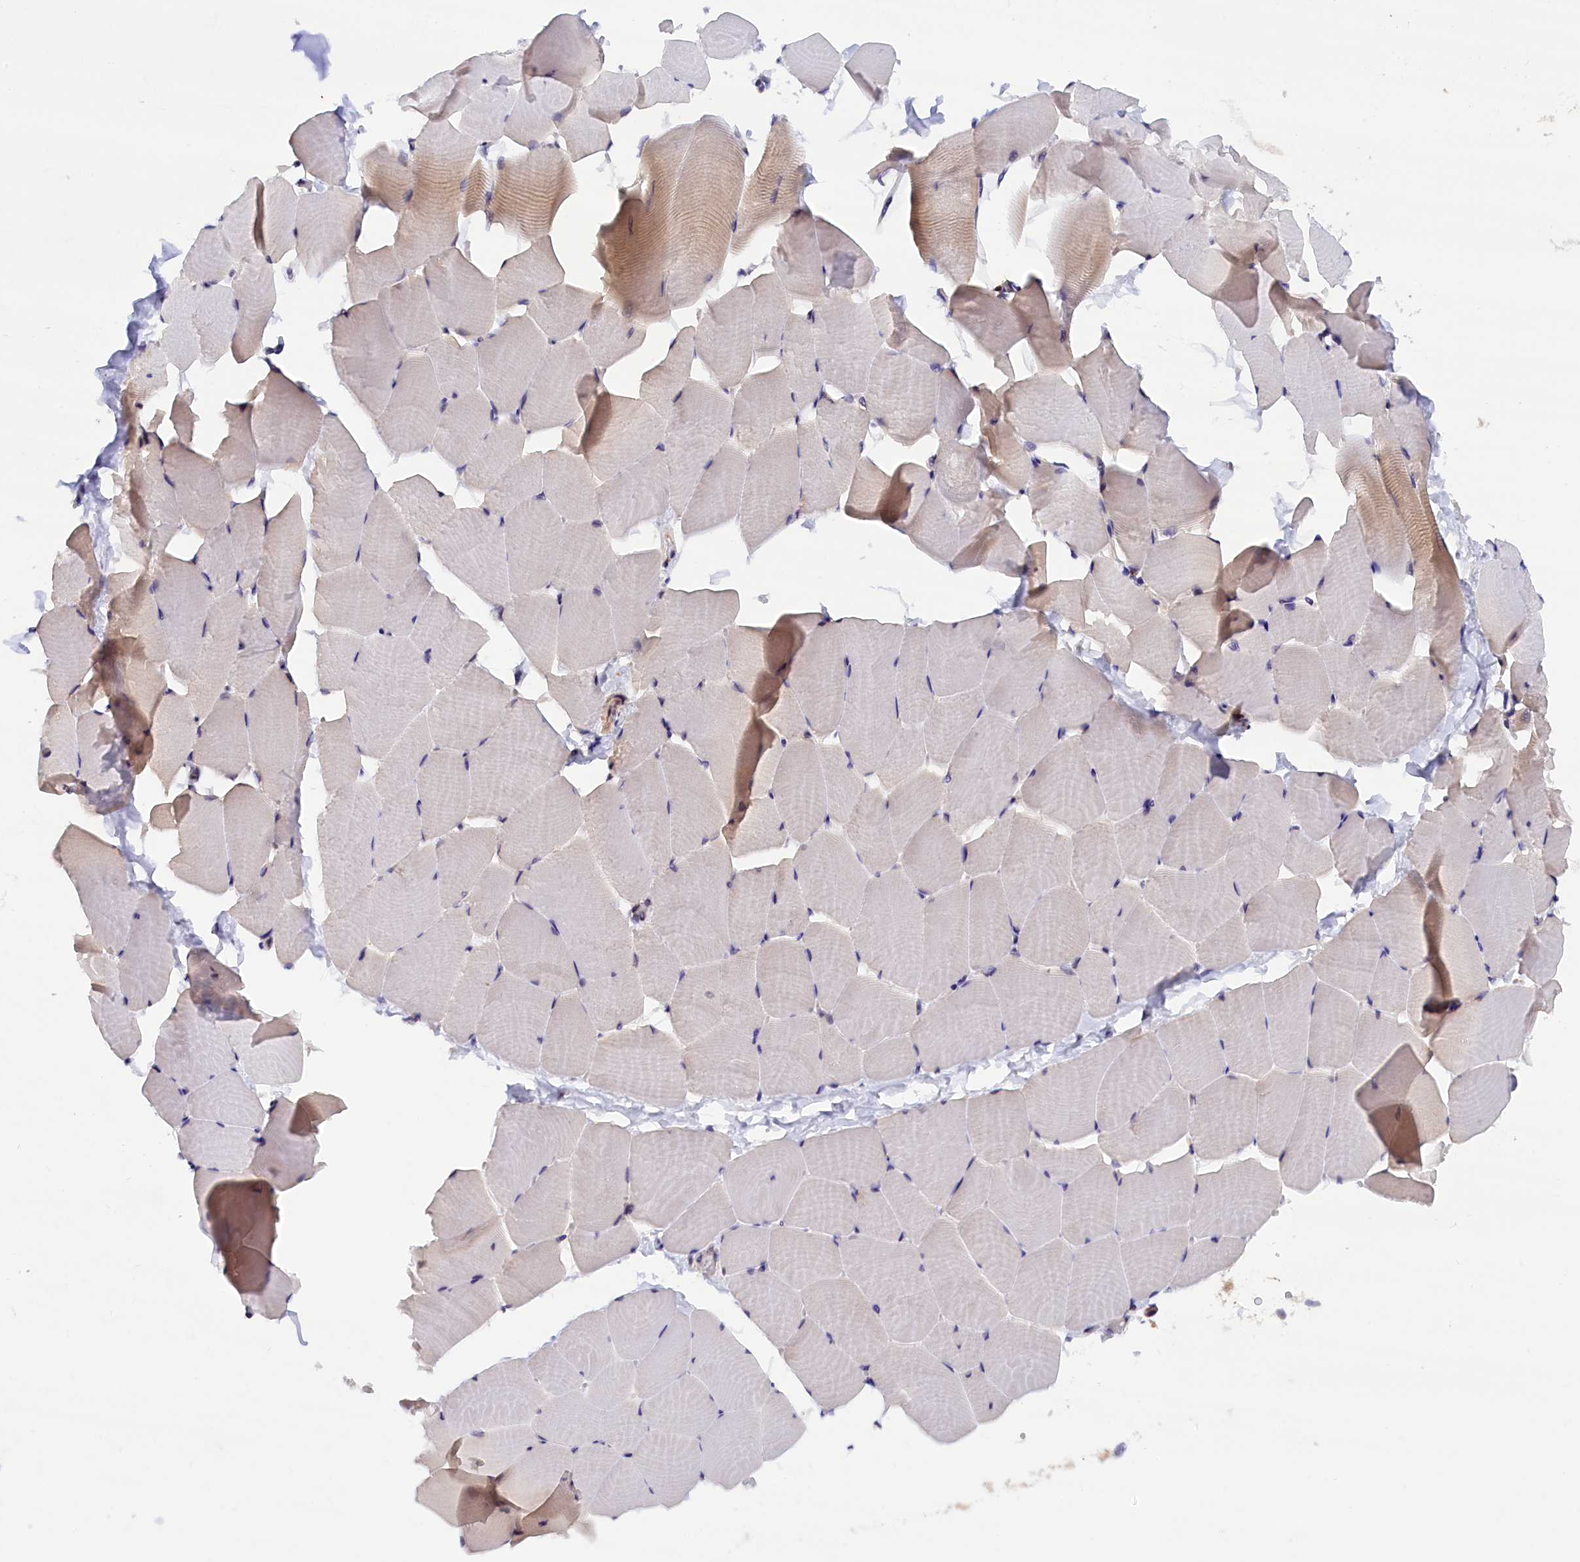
{"staining": {"intensity": "negative", "quantity": "none", "location": "none"}, "tissue": "skeletal muscle", "cell_type": "Myocytes", "image_type": "normal", "snomed": [{"axis": "morphology", "description": "Normal tissue, NOS"}, {"axis": "topography", "description": "Skeletal muscle"}], "caption": "Immunohistochemistry (IHC) of unremarkable human skeletal muscle demonstrates no positivity in myocytes.", "gene": "TBCB", "patient": {"sex": "male", "age": 25}}